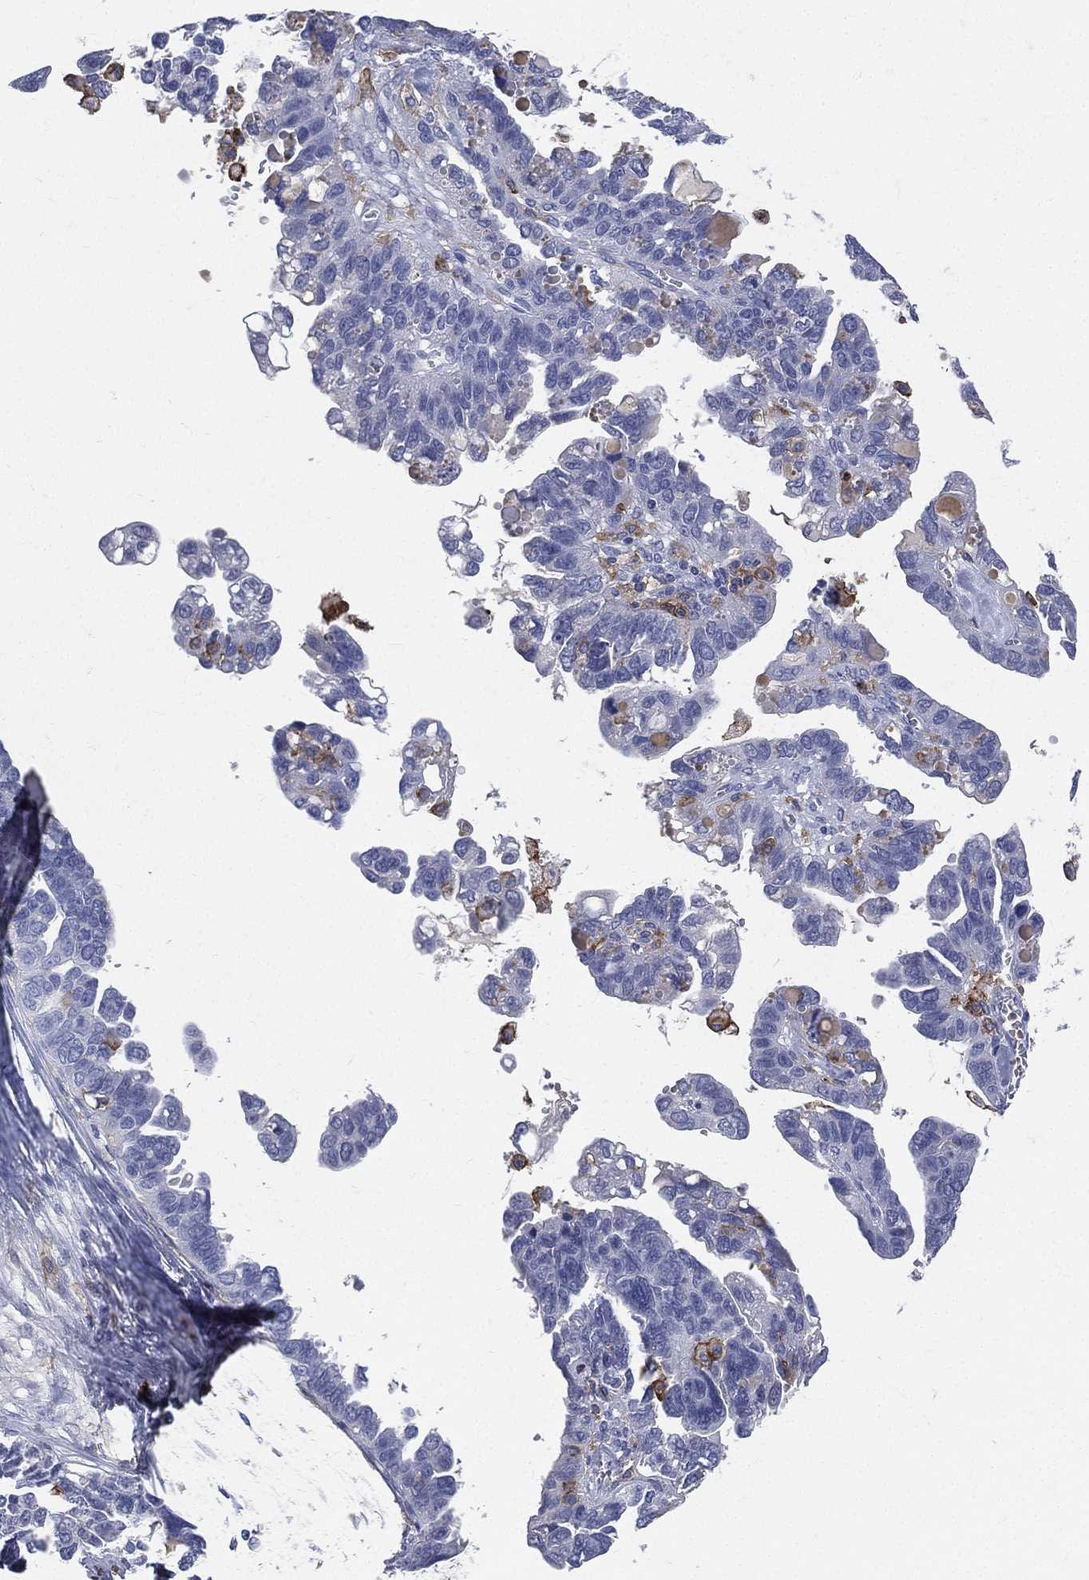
{"staining": {"intensity": "negative", "quantity": "none", "location": "none"}, "tissue": "ovarian cancer", "cell_type": "Tumor cells", "image_type": "cancer", "snomed": [{"axis": "morphology", "description": "Cystadenocarcinoma, serous, NOS"}, {"axis": "topography", "description": "Ovary"}], "caption": "IHC image of human ovarian cancer stained for a protein (brown), which reveals no staining in tumor cells.", "gene": "CD33", "patient": {"sex": "female", "age": 69}}